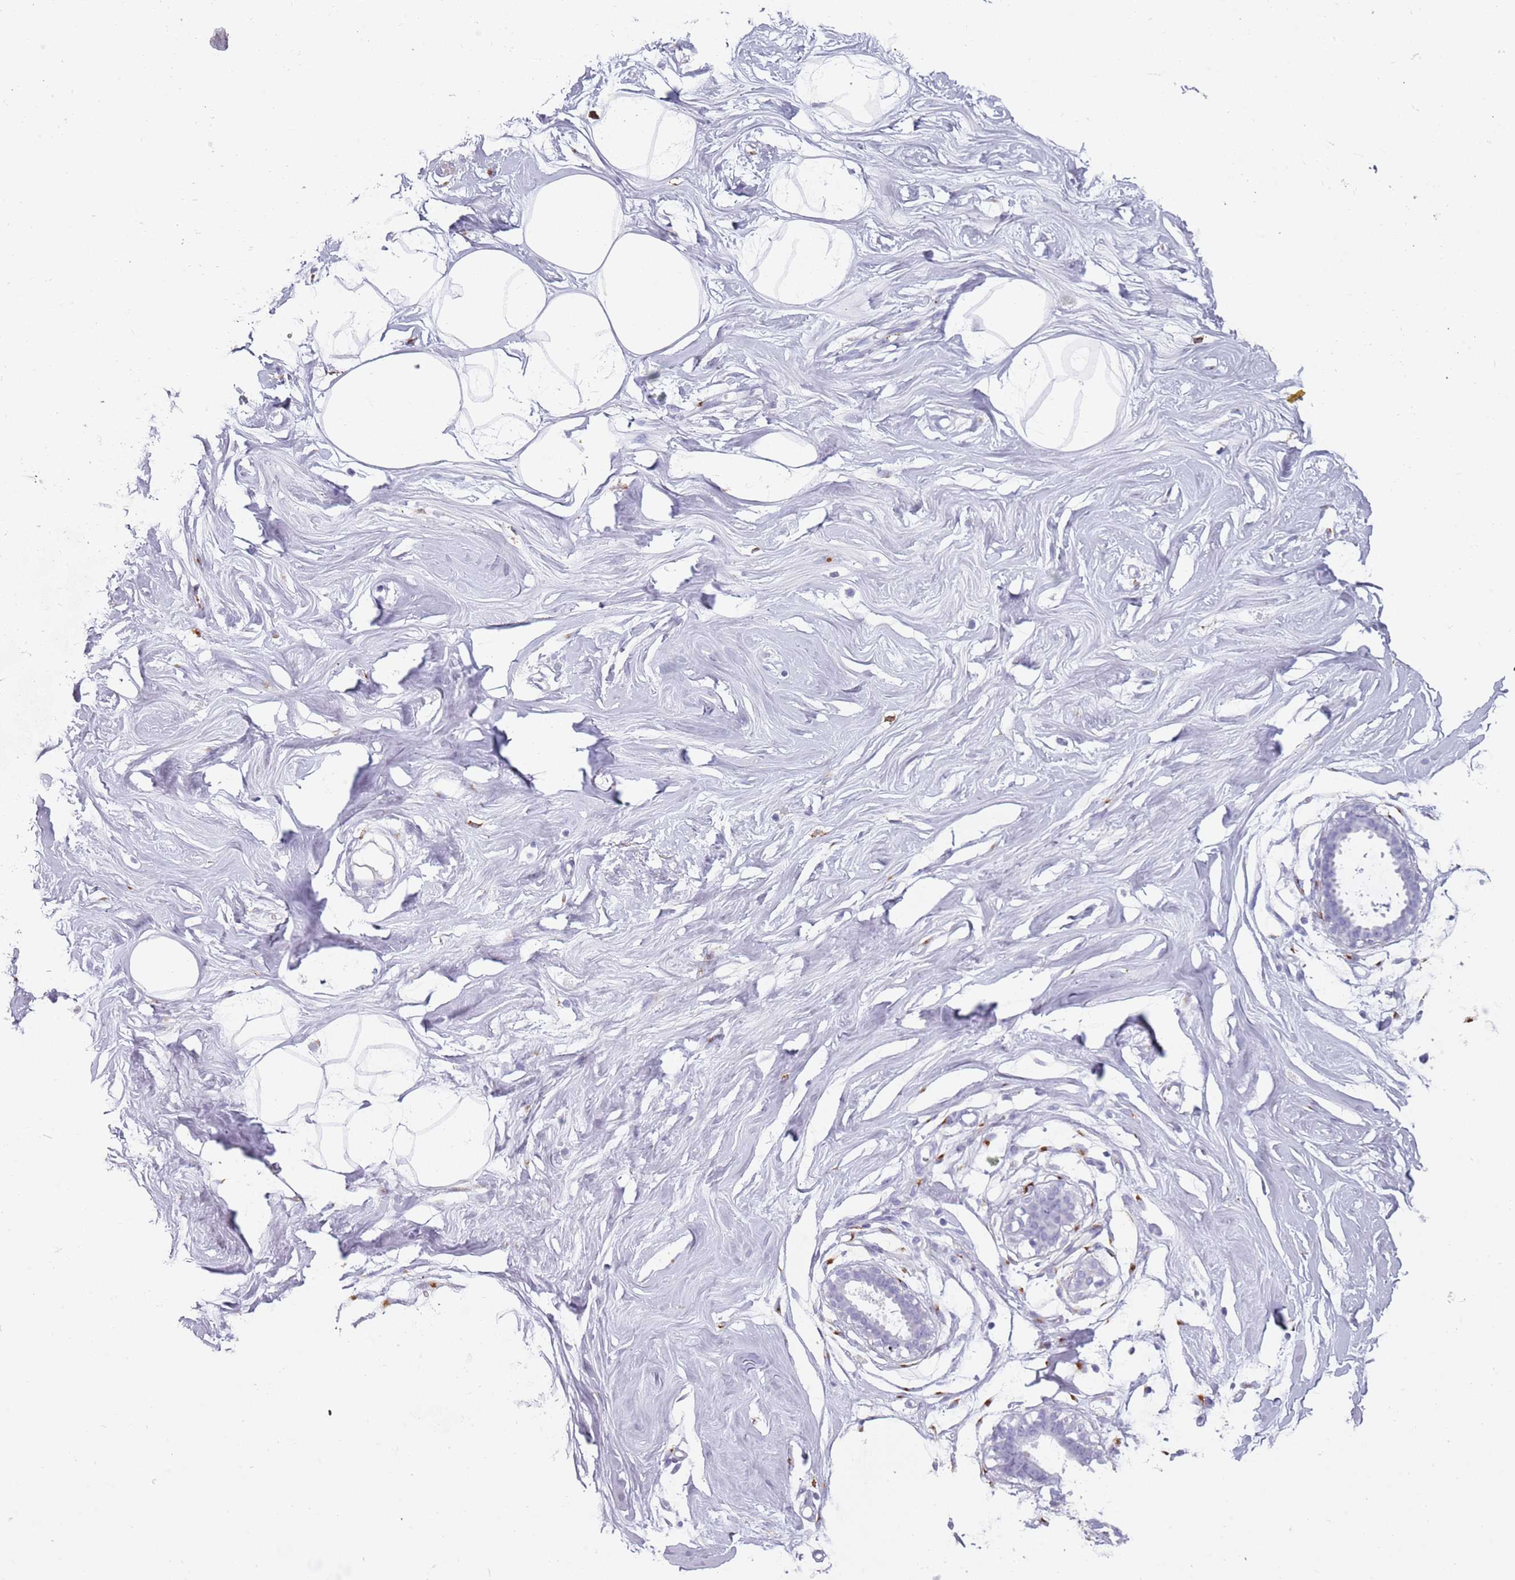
{"staining": {"intensity": "negative", "quantity": "none", "location": "none"}, "tissue": "breast", "cell_type": "Adipocytes", "image_type": "normal", "snomed": [{"axis": "morphology", "description": "Normal tissue, NOS"}, {"axis": "morphology", "description": "Adenoma, NOS"}, {"axis": "topography", "description": "Breast"}], "caption": "There is no significant positivity in adipocytes of breast. (DAB IHC with hematoxylin counter stain).", "gene": "COLEC12", "patient": {"sex": "female", "age": 23}}